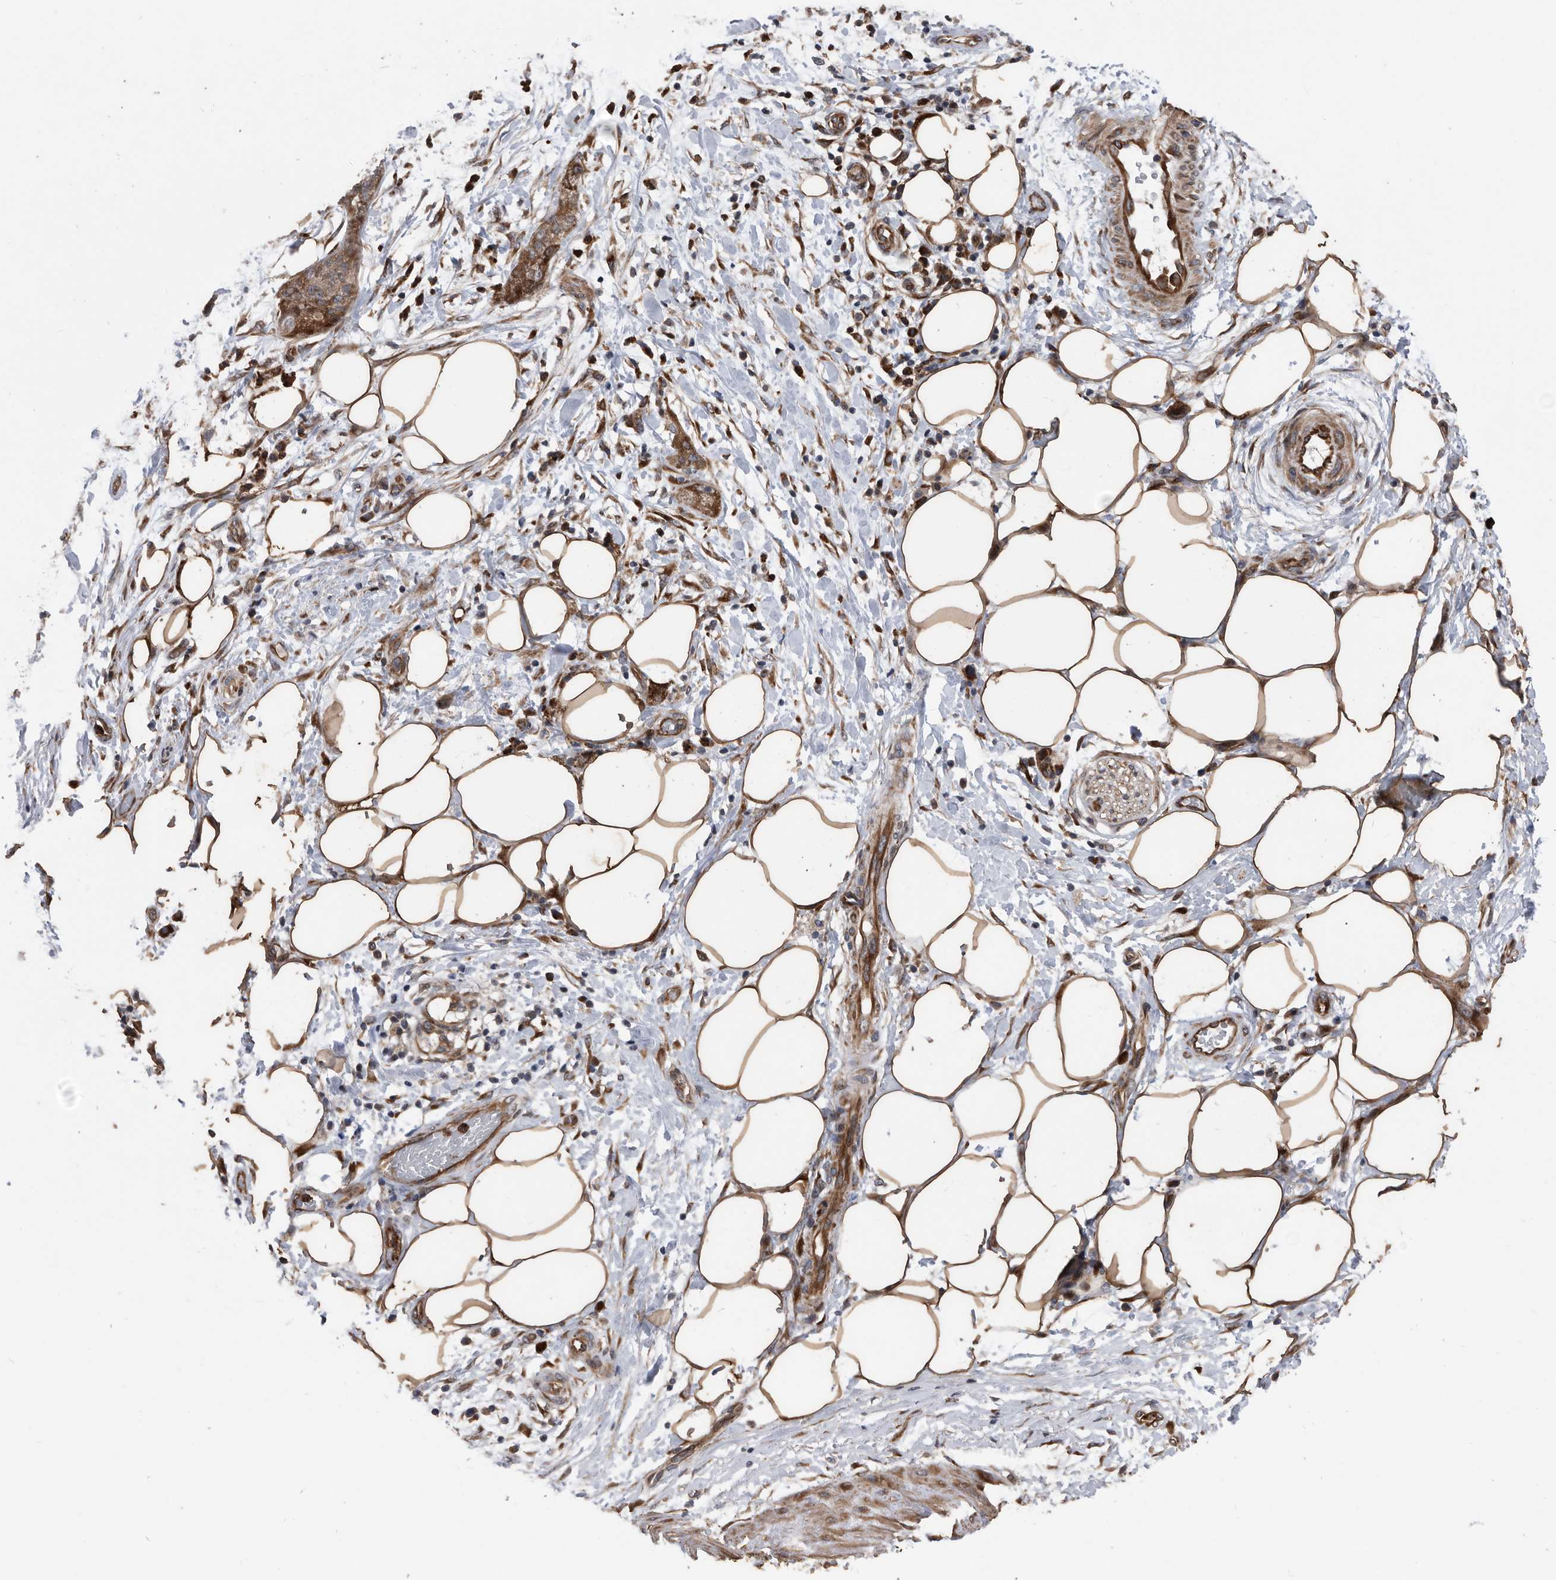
{"staining": {"intensity": "moderate", "quantity": ">75%", "location": "cytoplasmic/membranous"}, "tissue": "pancreatic cancer", "cell_type": "Tumor cells", "image_type": "cancer", "snomed": [{"axis": "morphology", "description": "Adenocarcinoma, NOS"}, {"axis": "topography", "description": "Pancreas"}], "caption": "There is medium levels of moderate cytoplasmic/membranous positivity in tumor cells of pancreatic cancer, as demonstrated by immunohistochemical staining (brown color).", "gene": "SERINC2", "patient": {"sex": "female", "age": 78}}